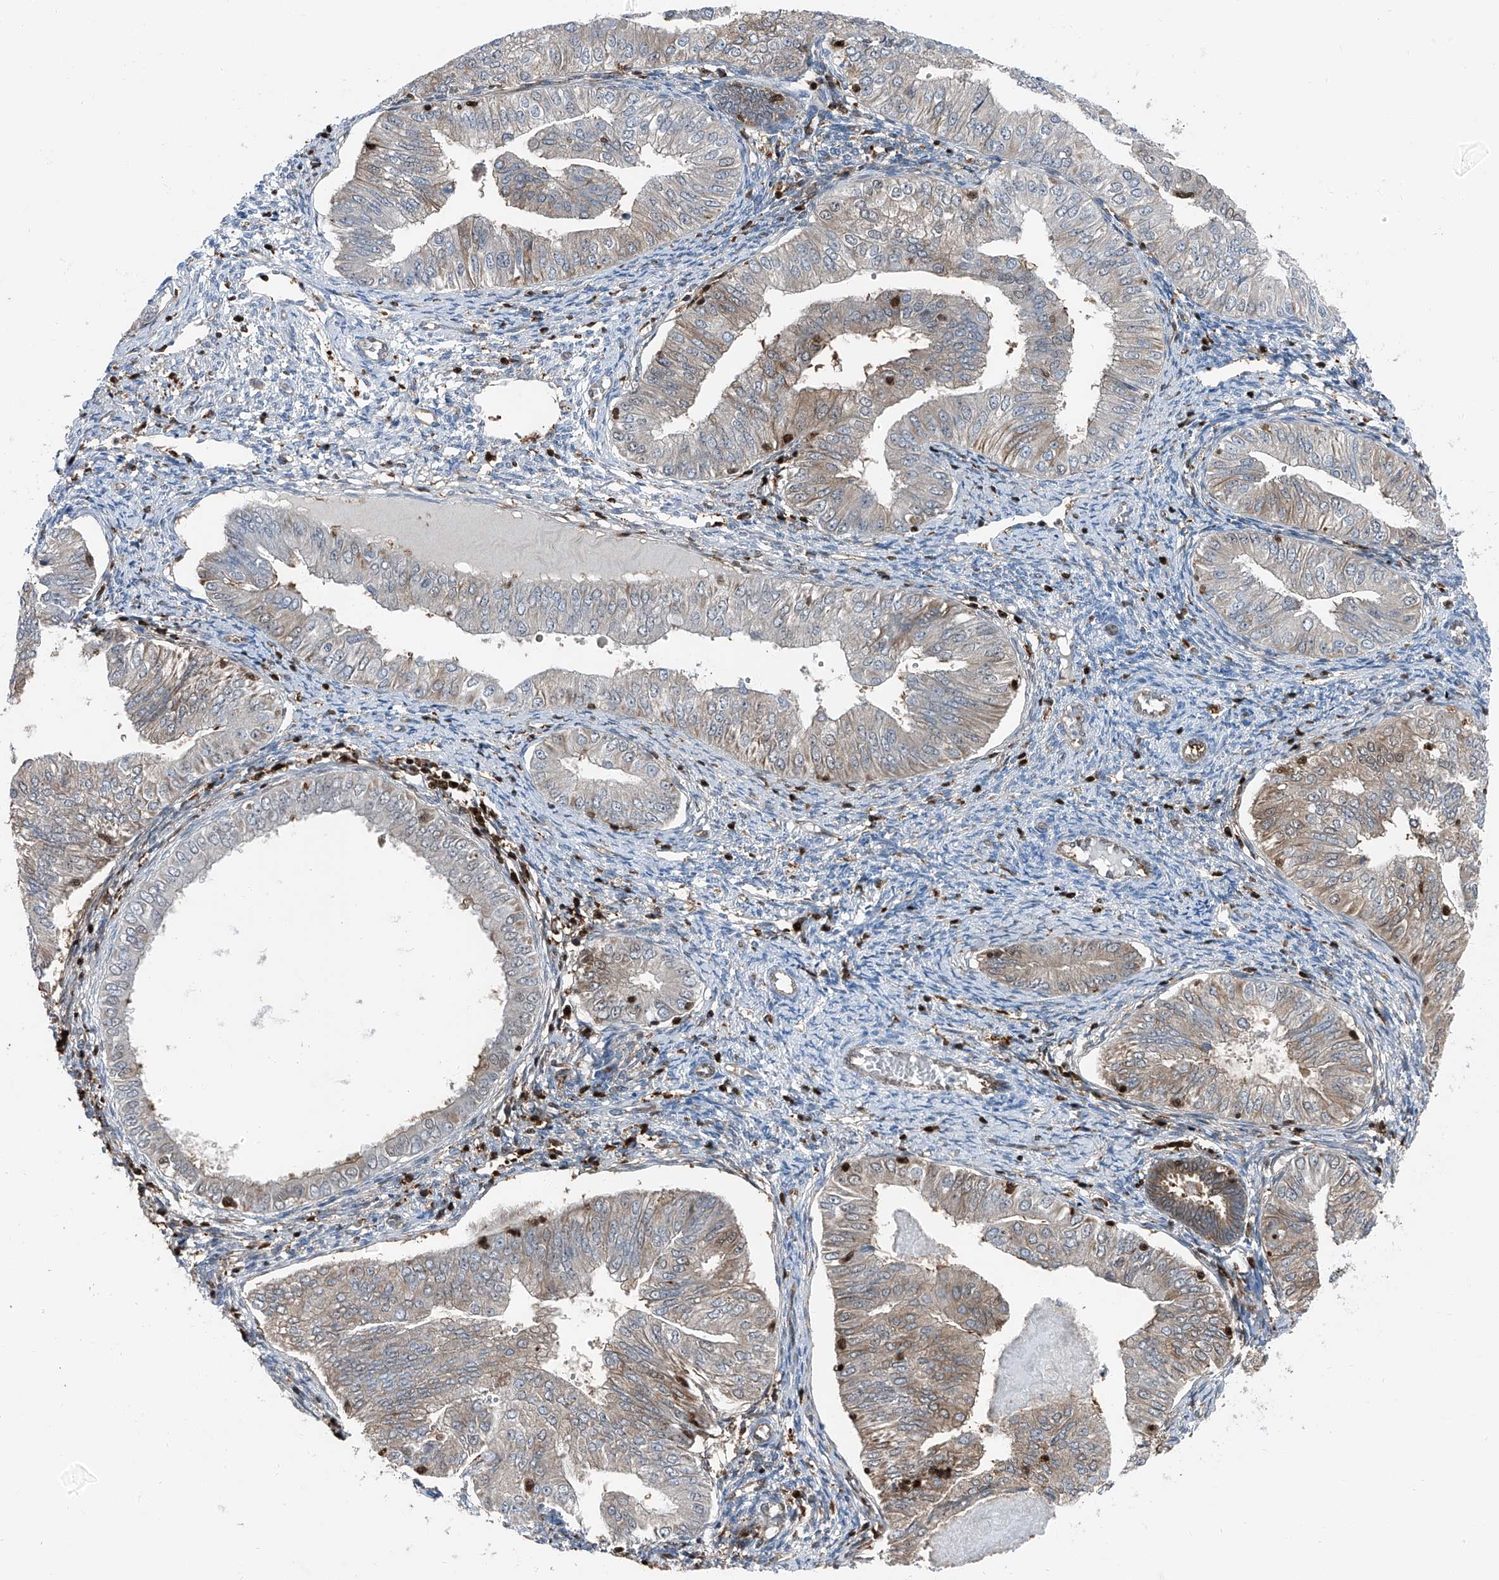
{"staining": {"intensity": "weak", "quantity": "25%-75%", "location": "cytoplasmic/membranous"}, "tissue": "endometrial cancer", "cell_type": "Tumor cells", "image_type": "cancer", "snomed": [{"axis": "morphology", "description": "Normal tissue, NOS"}, {"axis": "morphology", "description": "Adenocarcinoma, NOS"}, {"axis": "topography", "description": "Endometrium"}], "caption": "Endometrial adenocarcinoma was stained to show a protein in brown. There is low levels of weak cytoplasmic/membranous expression in about 25%-75% of tumor cells.", "gene": "PSMB10", "patient": {"sex": "female", "age": 53}}